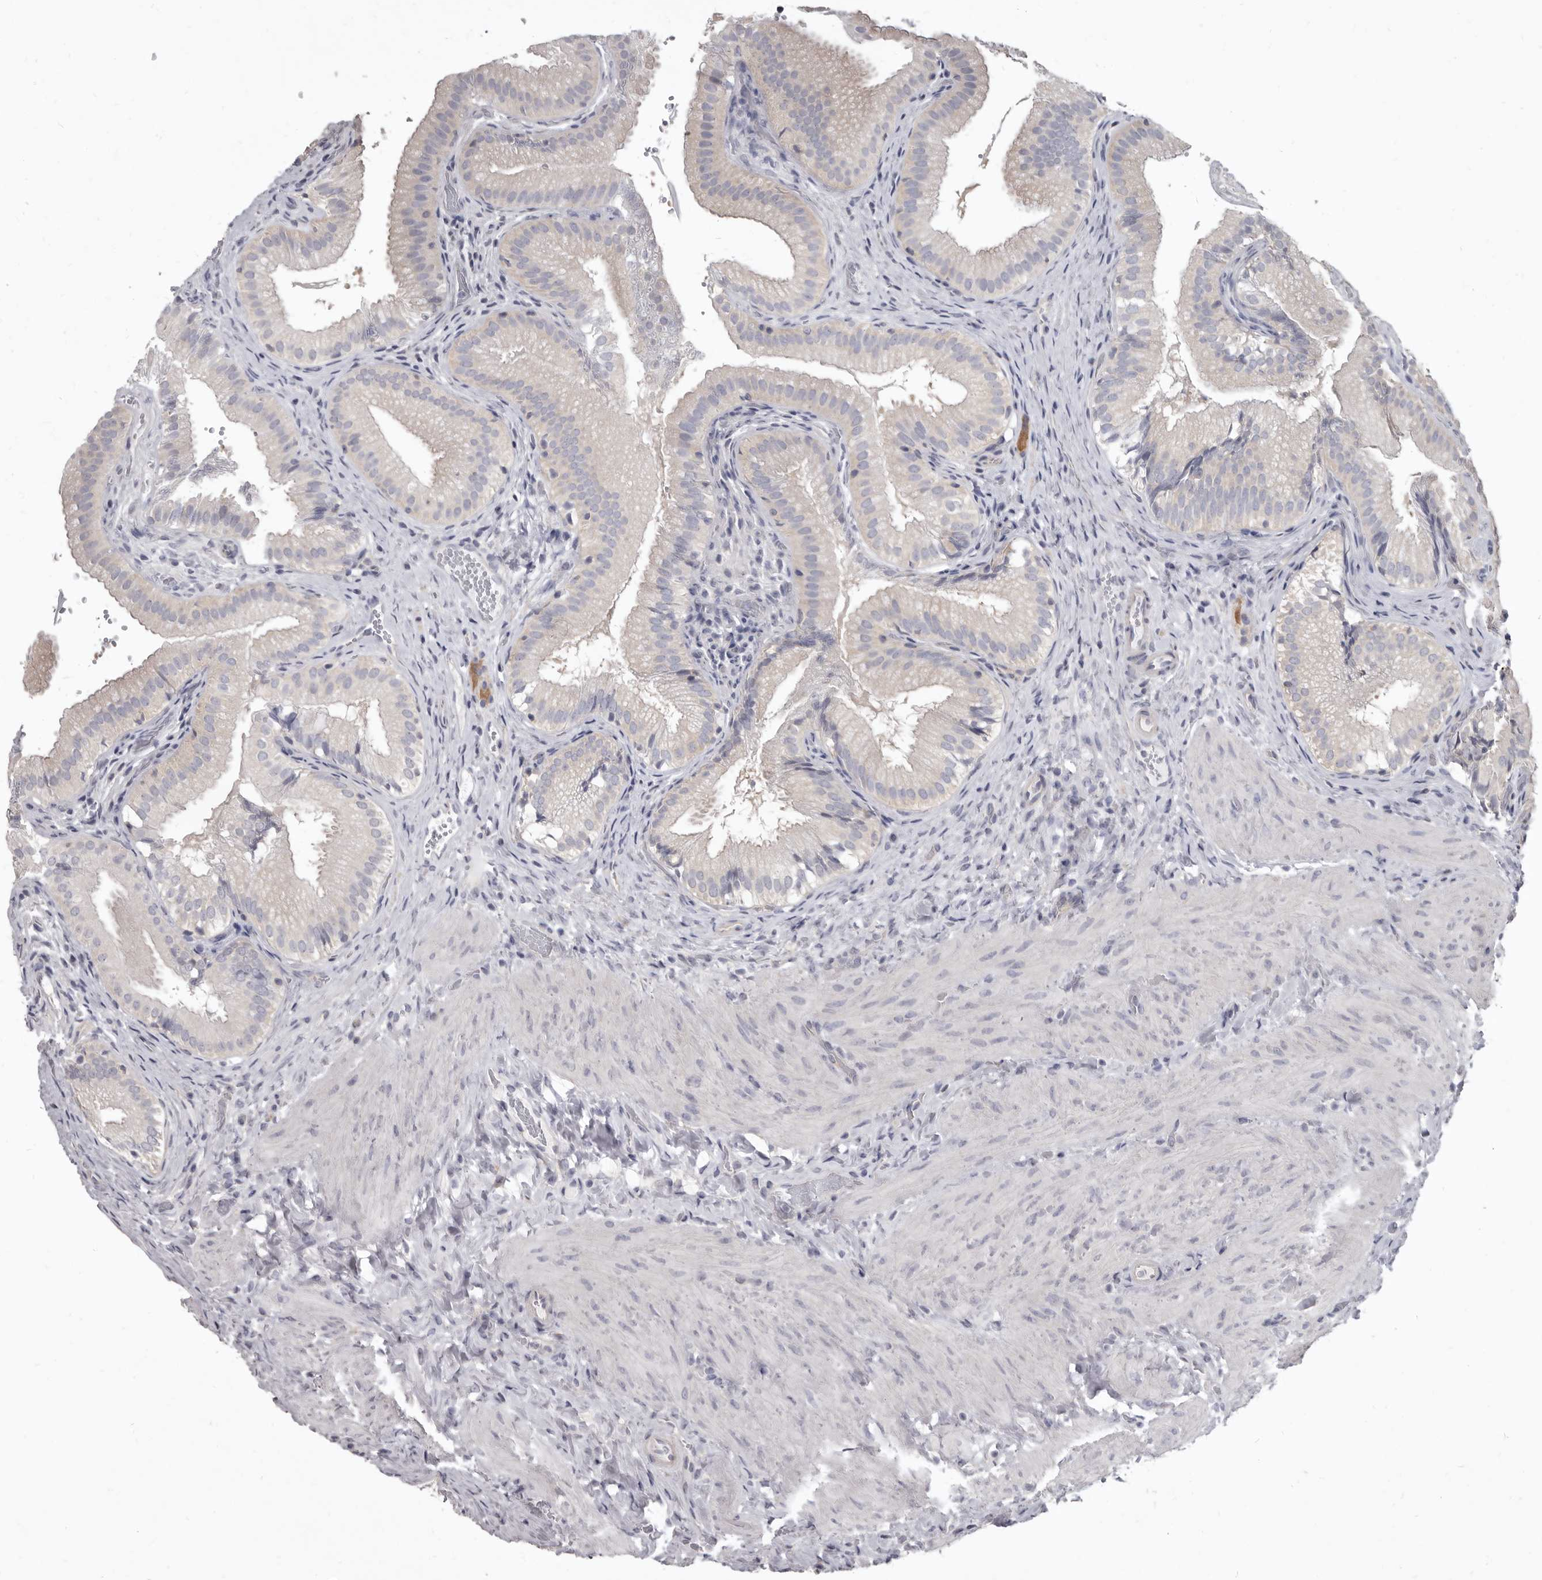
{"staining": {"intensity": "weak", "quantity": "<25%", "location": "cytoplasmic/membranous"}, "tissue": "gallbladder", "cell_type": "Glandular cells", "image_type": "normal", "snomed": [{"axis": "morphology", "description": "Normal tissue, NOS"}, {"axis": "topography", "description": "Gallbladder"}], "caption": "IHC image of unremarkable gallbladder: human gallbladder stained with DAB (3,3'-diaminobenzidine) demonstrates no significant protein expression in glandular cells.", "gene": "GSK3B", "patient": {"sex": "female", "age": 30}}